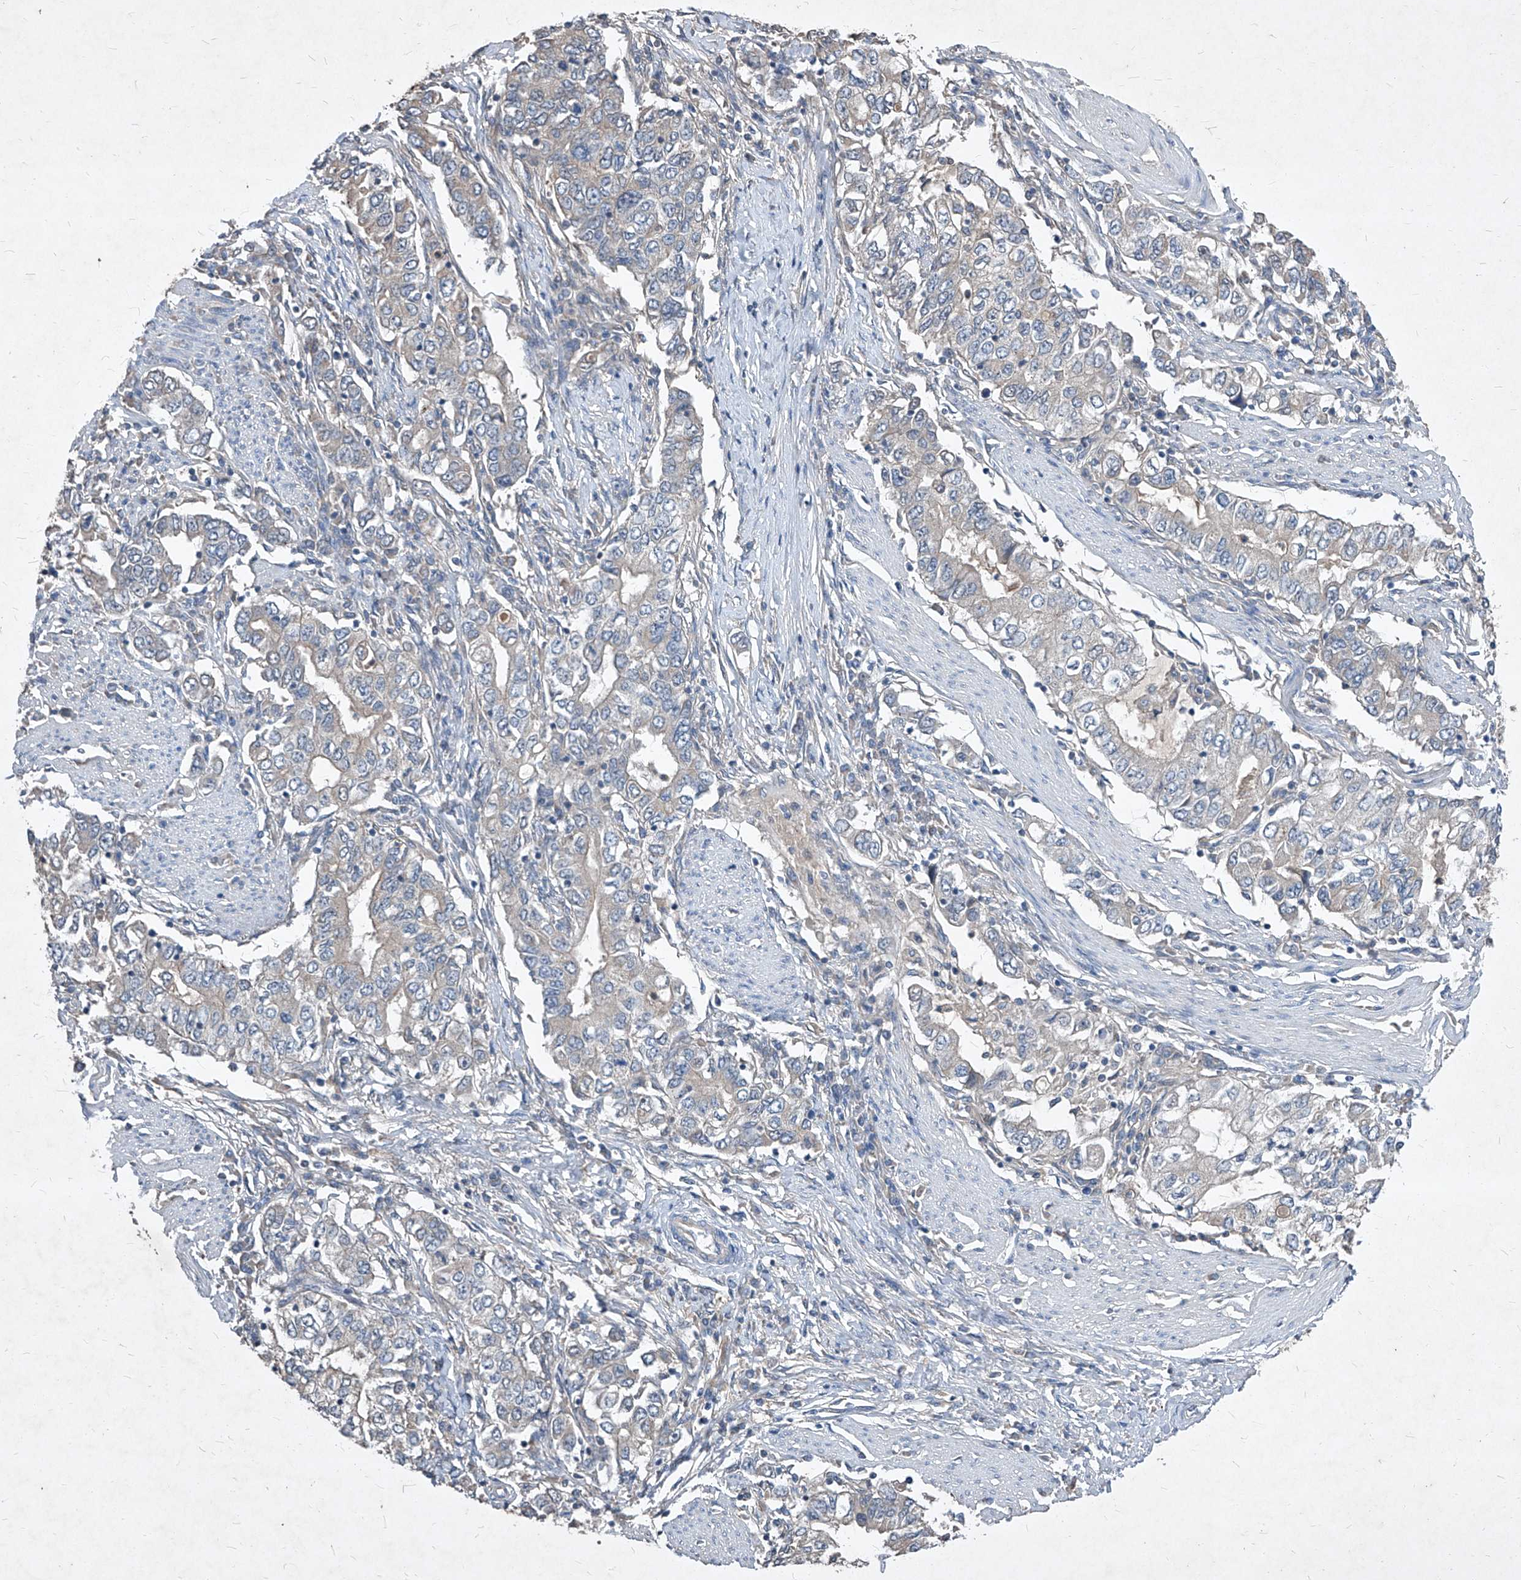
{"staining": {"intensity": "negative", "quantity": "none", "location": "none"}, "tissue": "stomach cancer", "cell_type": "Tumor cells", "image_type": "cancer", "snomed": [{"axis": "morphology", "description": "Adenocarcinoma, NOS"}, {"axis": "topography", "description": "Stomach, lower"}], "caption": "Tumor cells are negative for protein expression in human stomach cancer (adenocarcinoma). Nuclei are stained in blue.", "gene": "SYNGR1", "patient": {"sex": "female", "age": 72}}